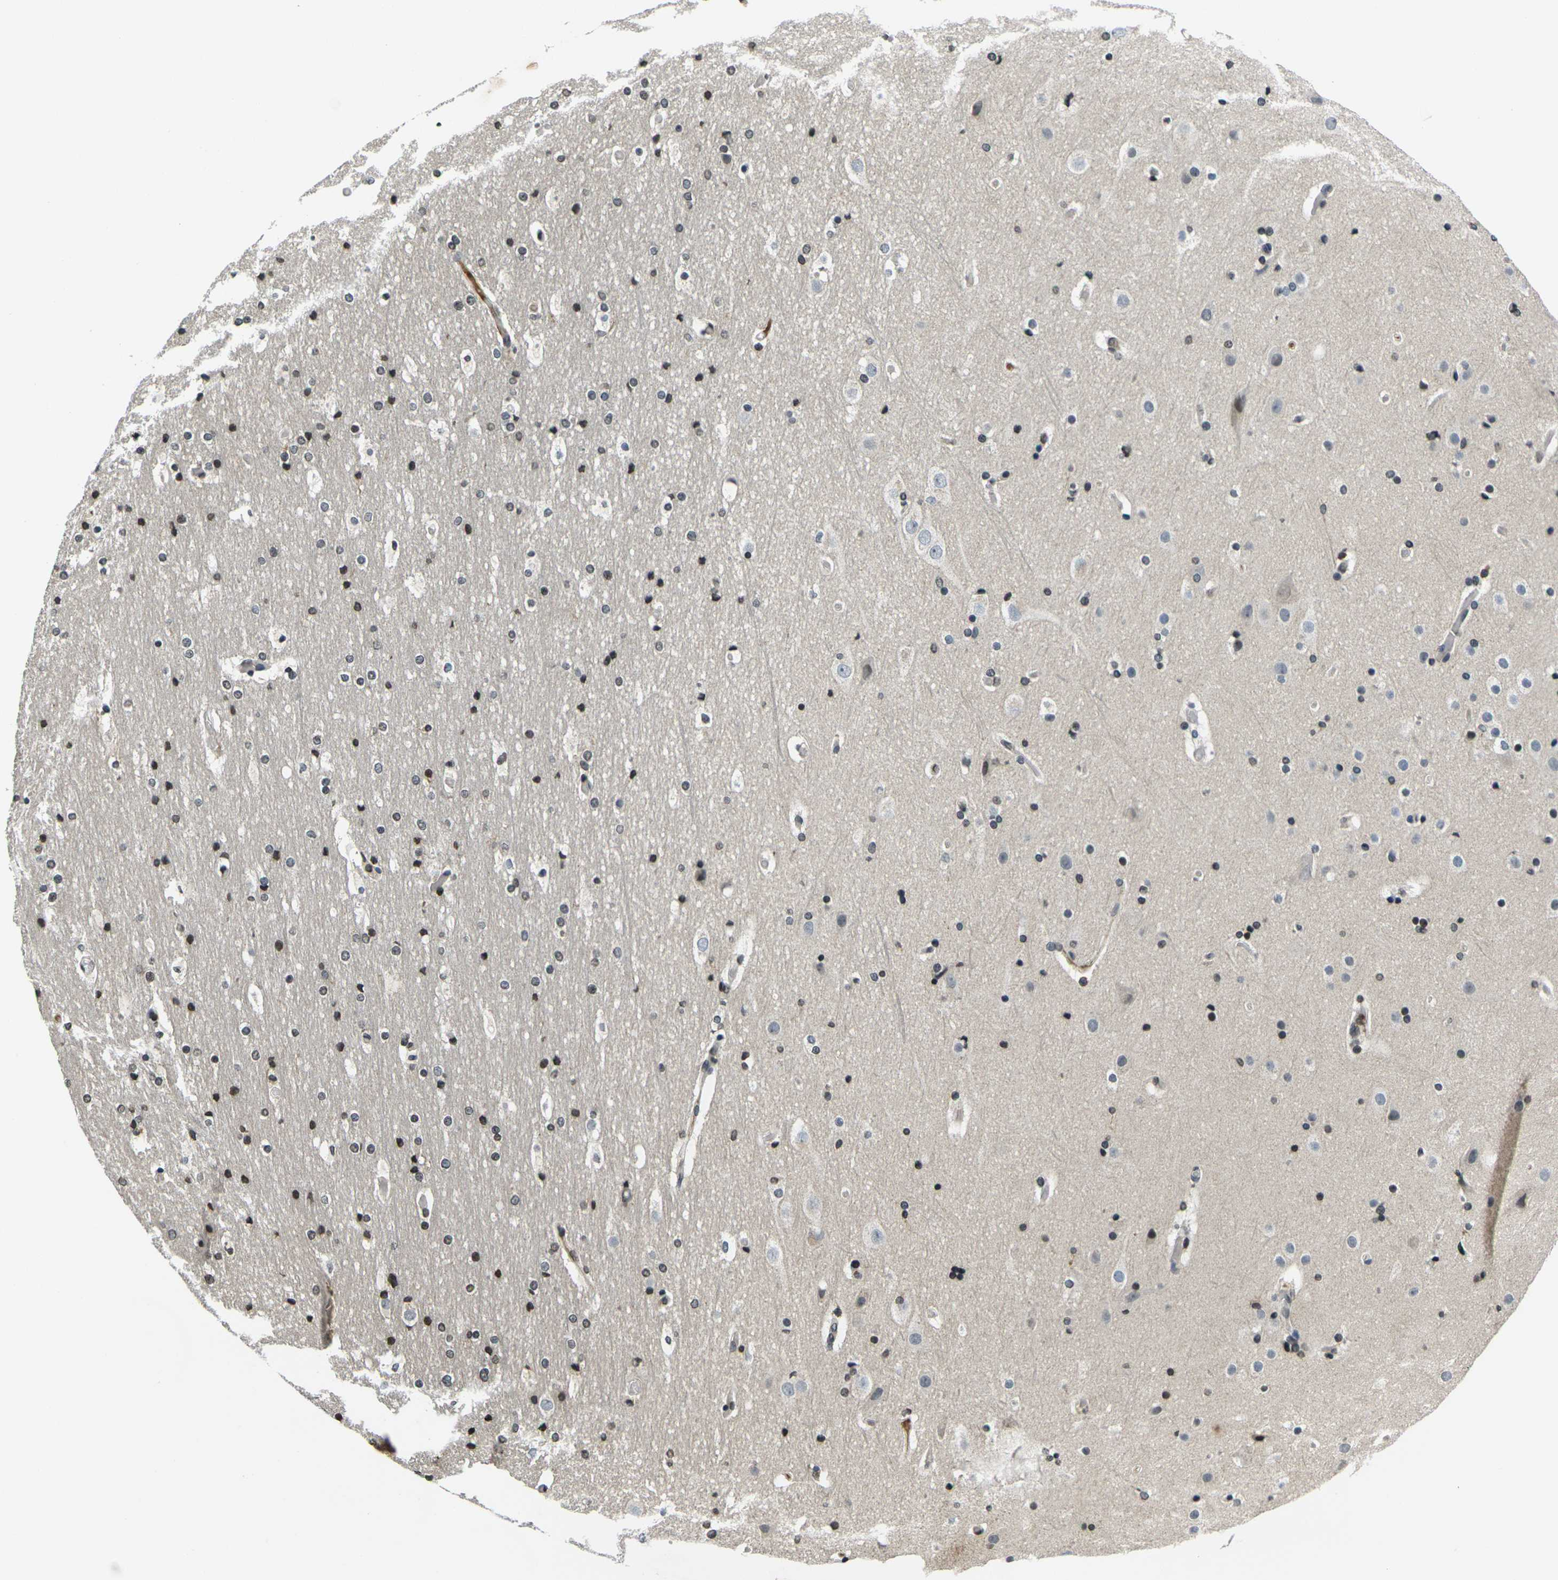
{"staining": {"intensity": "negative", "quantity": "none", "location": "none"}, "tissue": "cerebral cortex", "cell_type": "Endothelial cells", "image_type": "normal", "snomed": [{"axis": "morphology", "description": "Normal tissue, NOS"}, {"axis": "topography", "description": "Cerebral cortex"}], "caption": "The micrograph exhibits no staining of endothelial cells in normal cerebral cortex. (Brightfield microscopy of DAB IHC at high magnification).", "gene": "C1QC", "patient": {"sex": "male", "age": 57}}